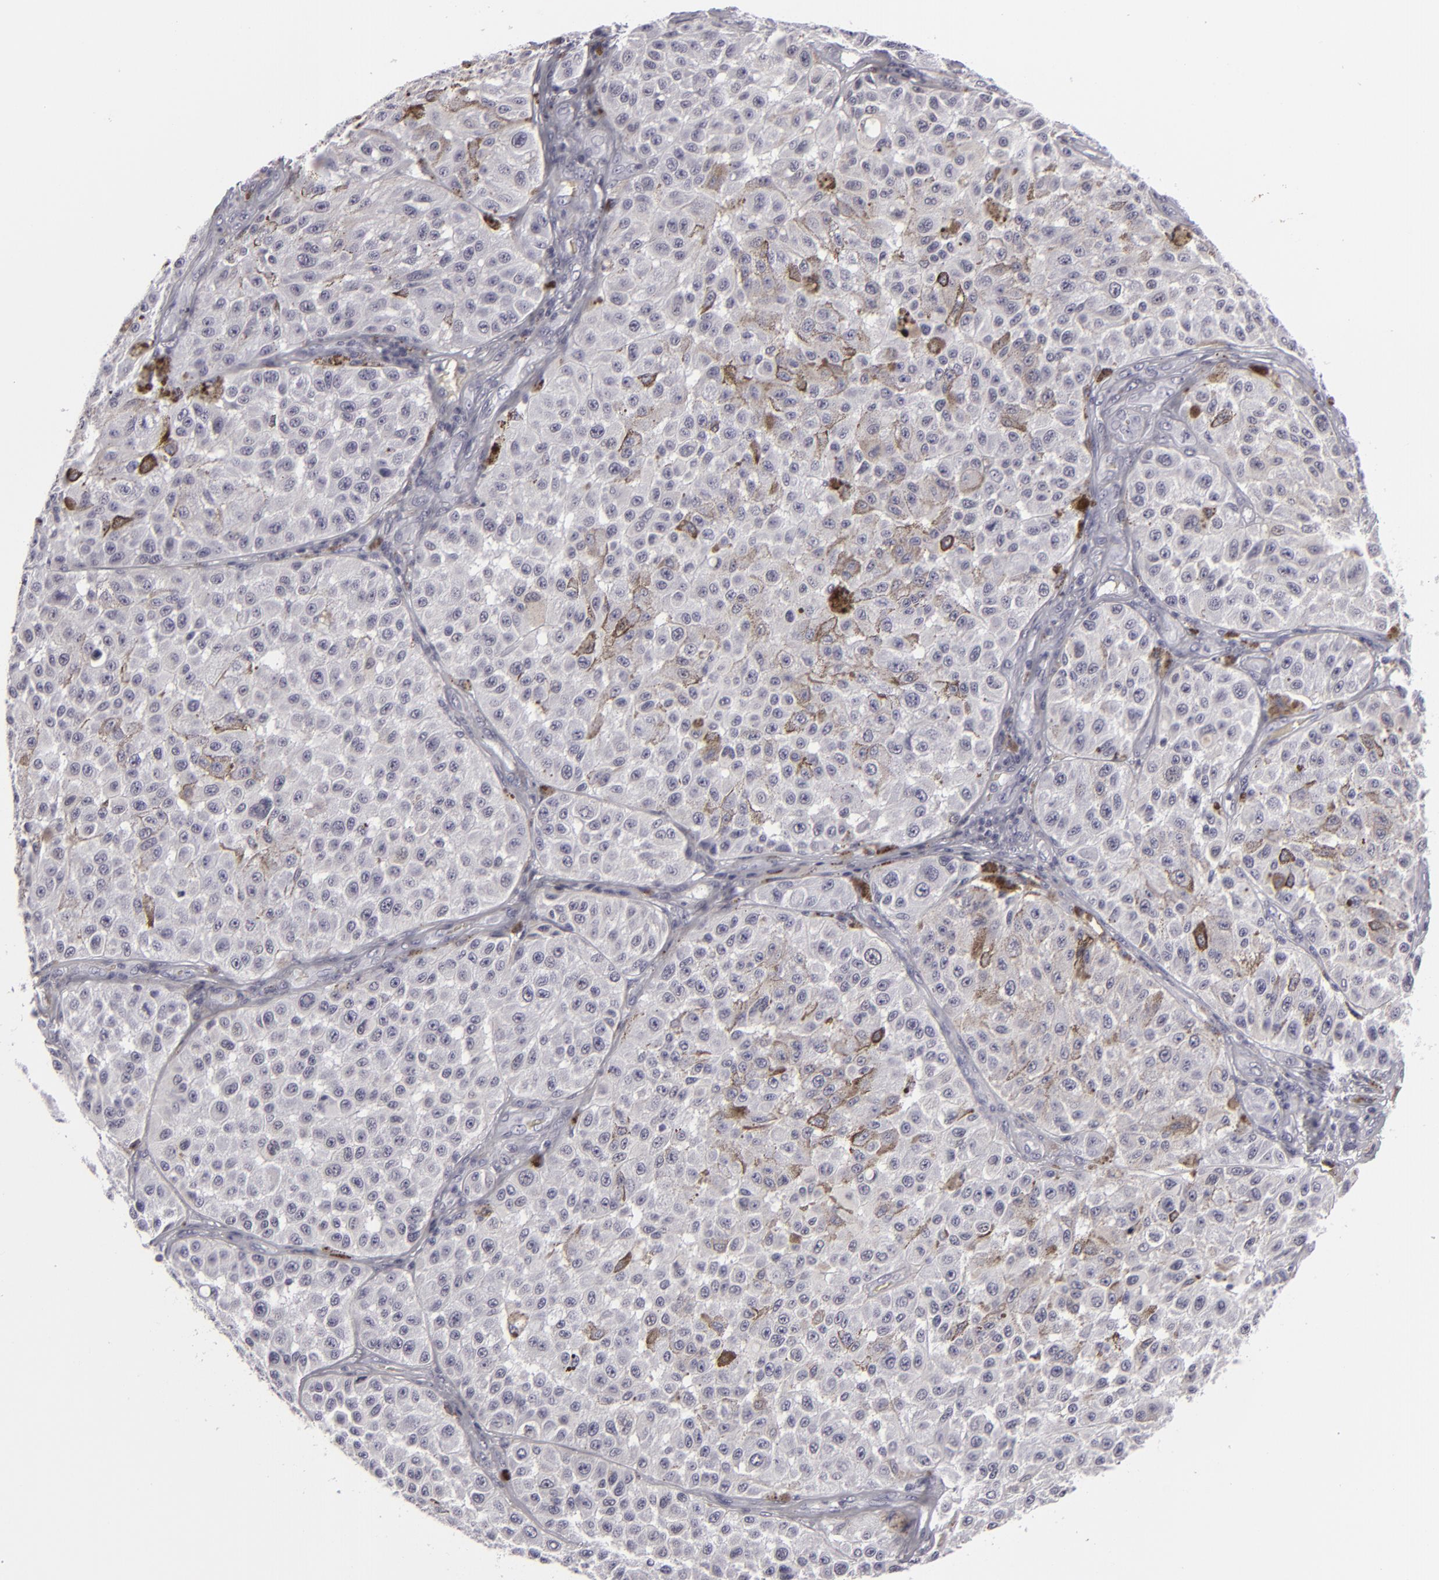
{"staining": {"intensity": "moderate", "quantity": "<25%", "location": "cytoplasmic/membranous"}, "tissue": "melanoma", "cell_type": "Tumor cells", "image_type": "cancer", "snomed": [{"axis": "morphology", "description": "Malignant melanoma, NOS"}, {"axis": "topography", "description": "Skin"}], "caption": "Malignant melanoma was stained to show a protein in brown. There is low levels of moderate cytoplasmic/membranous staining in about <25% of tumor cells.", "gene": "C9", "patient": {"sex": "female", "age": 64}}